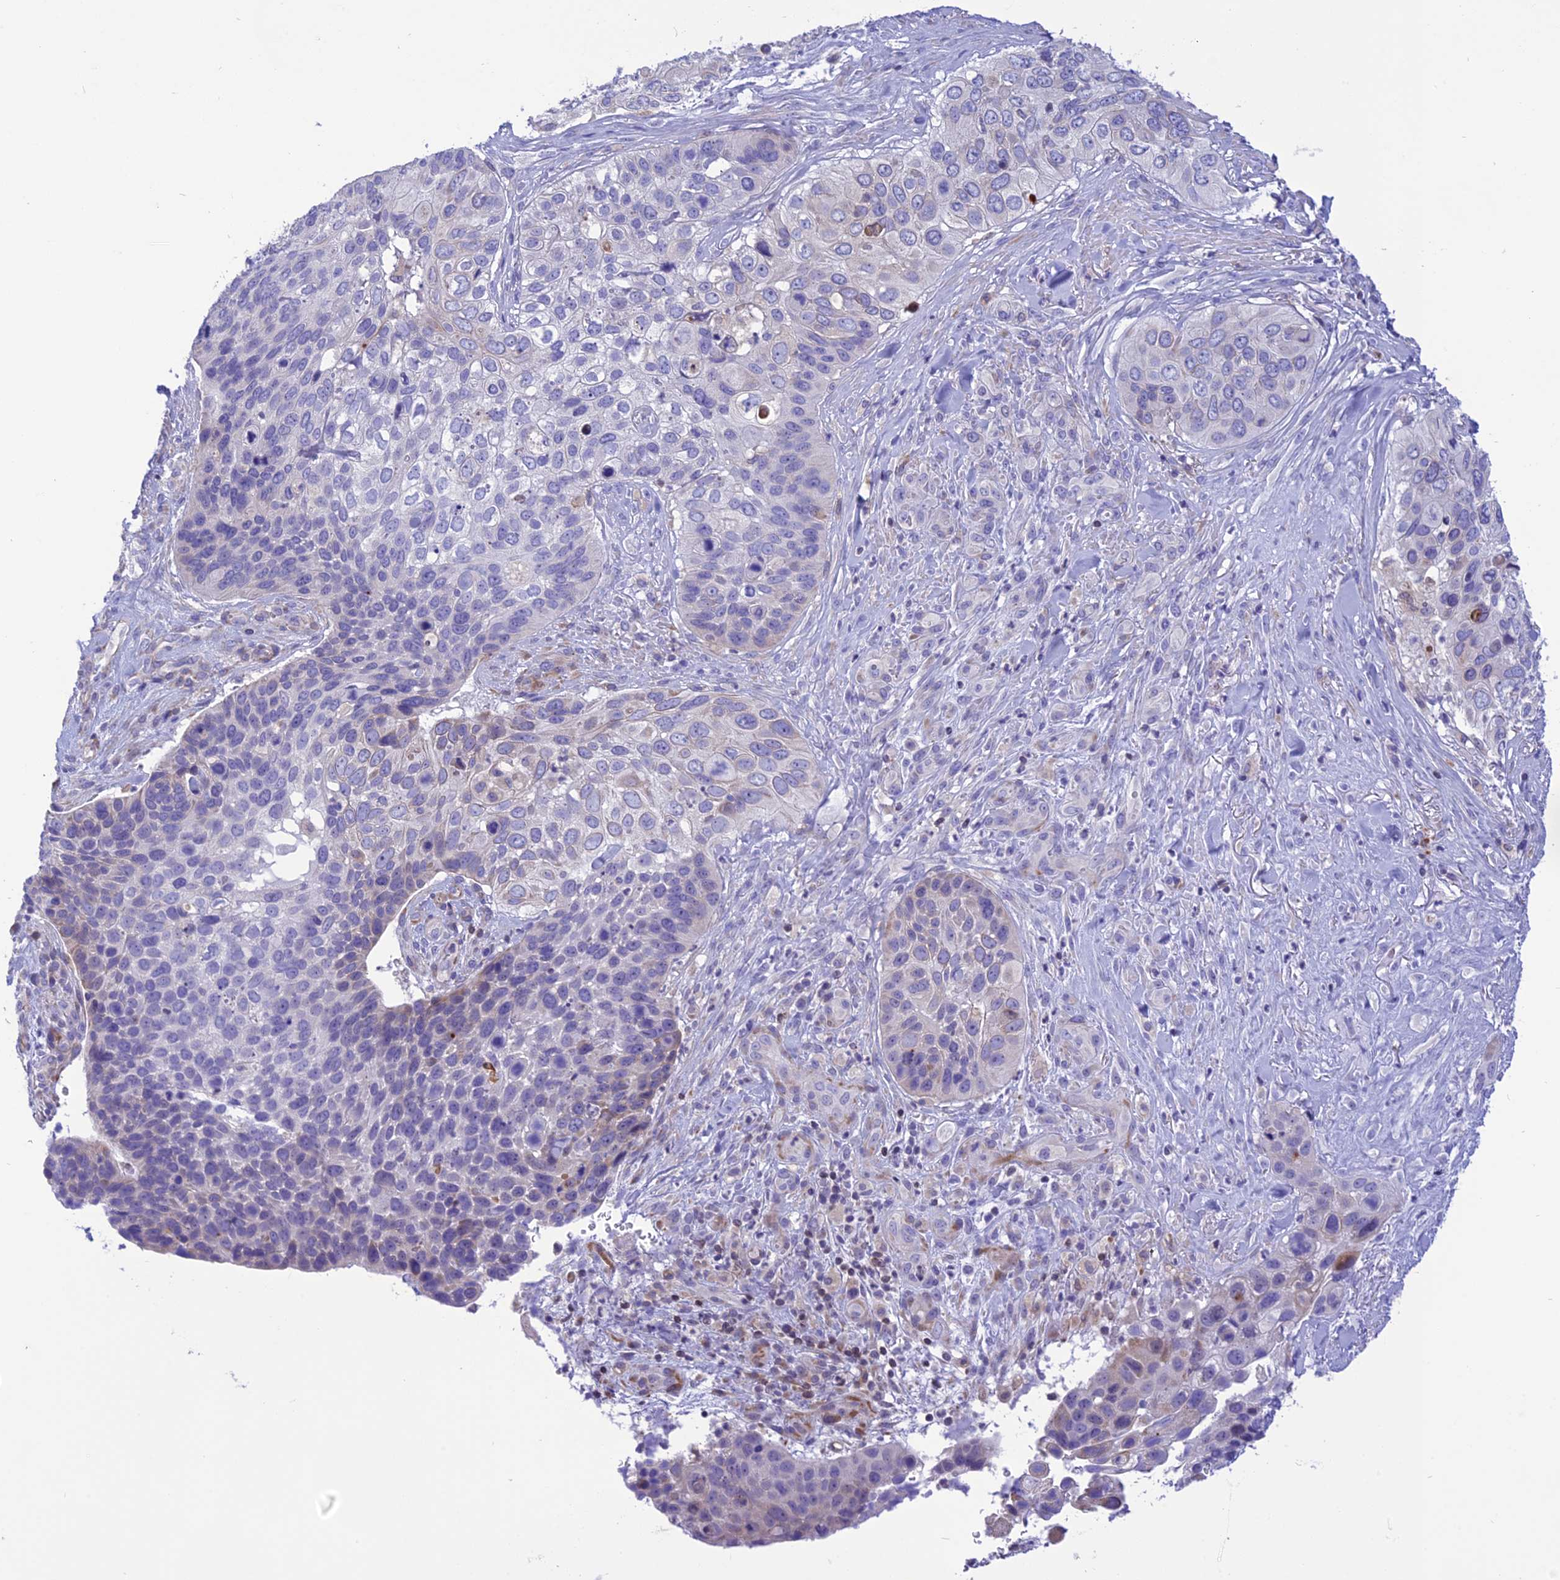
{"staining": {"intensity": "negative", "quantity": "none", "location": "none"}, "tissue": "skin cancer", "cell_type": "Tumor cells", "image_type": "cancer", "snomed": [{"axis": "morphology", "description": "Basal cell carcinoma"}, {"axis": "topography", "description": "Skin"}], "caption": "A high-resolution photomicrograph shows immunohistochemistry staining of skin cancer, which demonstrates no significant expression in tumor cells.", "gene": "DOC2B", "patient": {"sex": "female", "age": 74}}